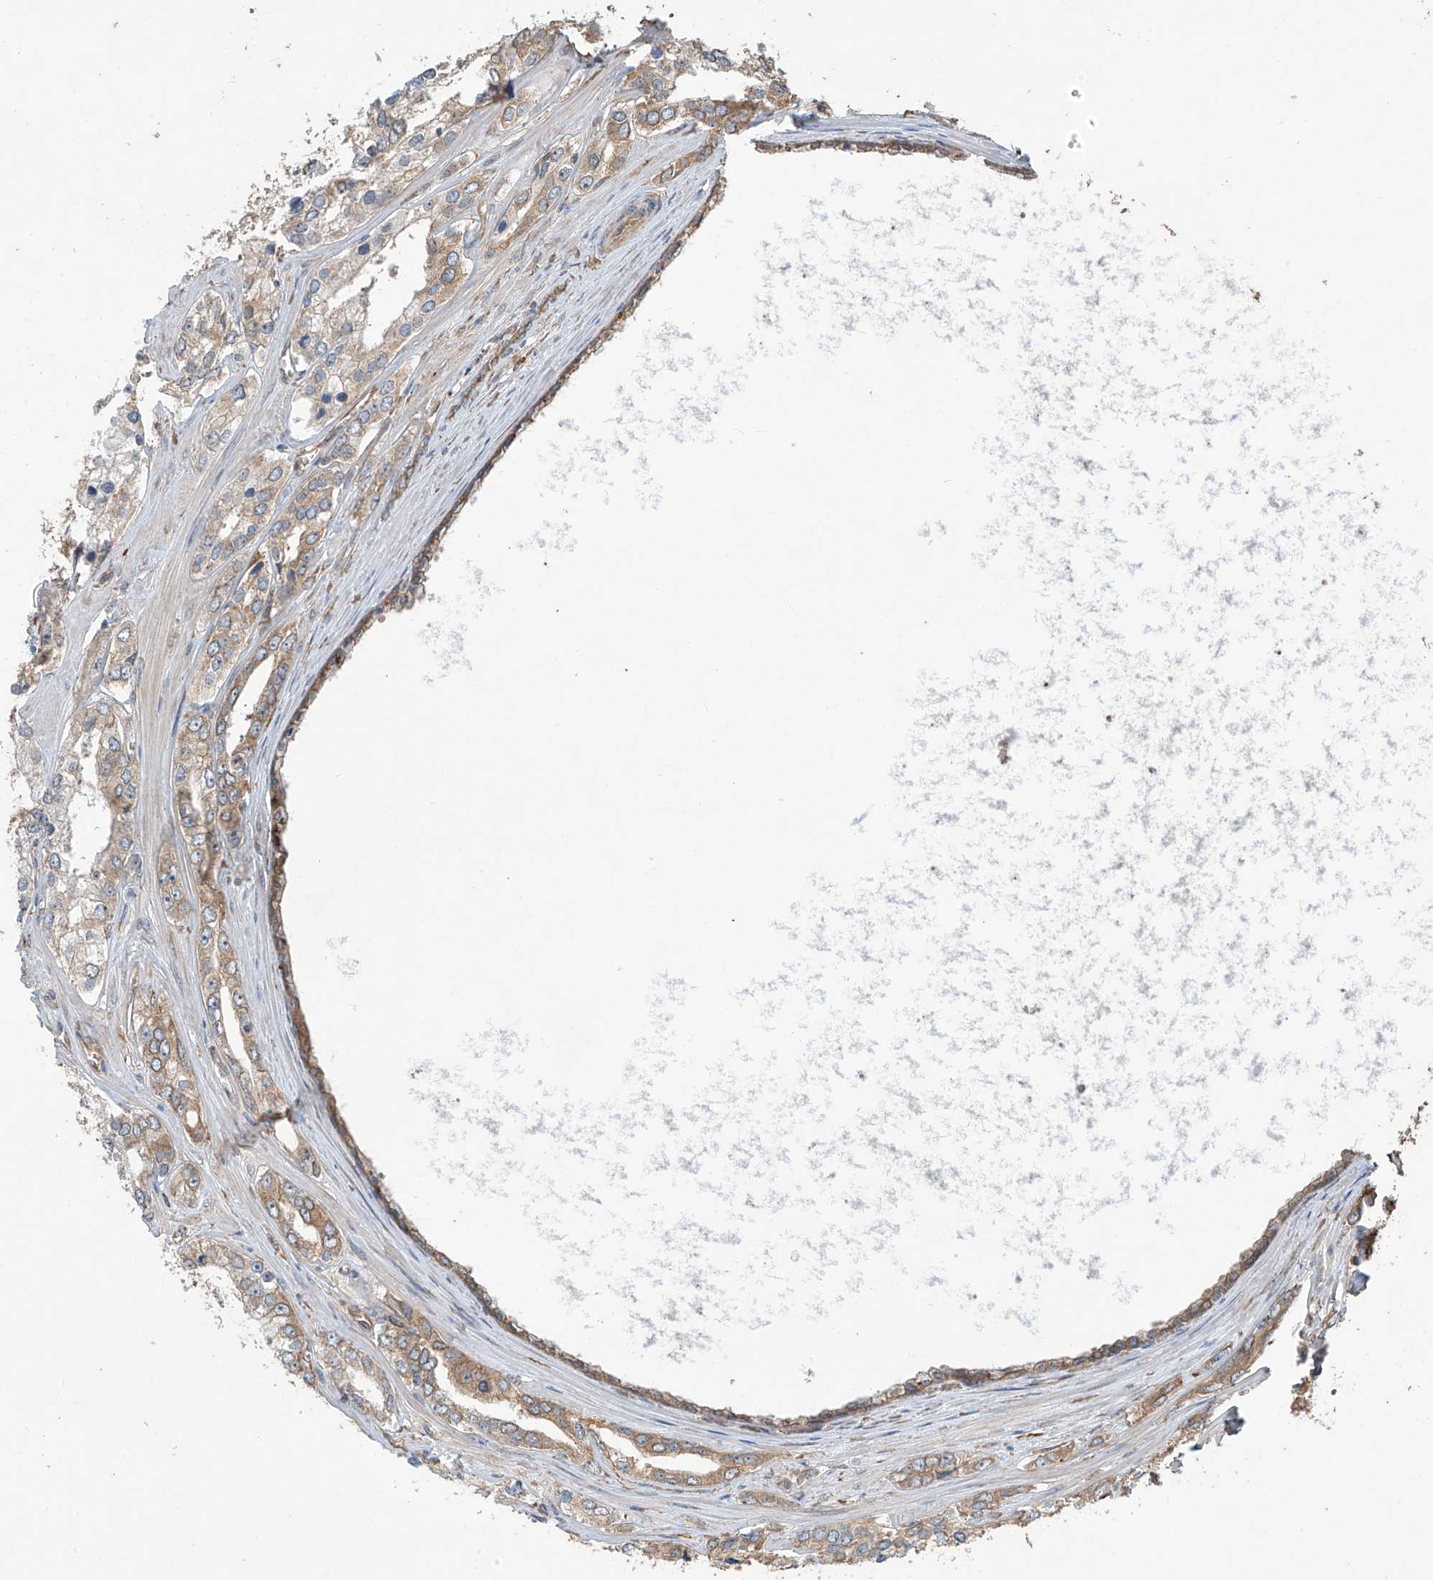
{"staining": {"intensity": "moderate", "quantity": "25%-75%", "location": "cytoplasmic/membranous"}, "tissue": "prostate cancer", "cell_type": "Tumor cells", "image_type": "cancer", "snomed": [{"axis": "morphology", "description": "Adenocarcinoma, High grade"}, {"axis": "topography", "description": "Prostate"}], "caption": "Human prostate cancer (adenocarcinoma (high-grade)) stained with a brown dye reveals moderate cytoplasmic/membranous positive staining in about 25%-75% of tumor cells.", "gene": "AGBL5", "patient": {"sex": "male", "age": 66}}